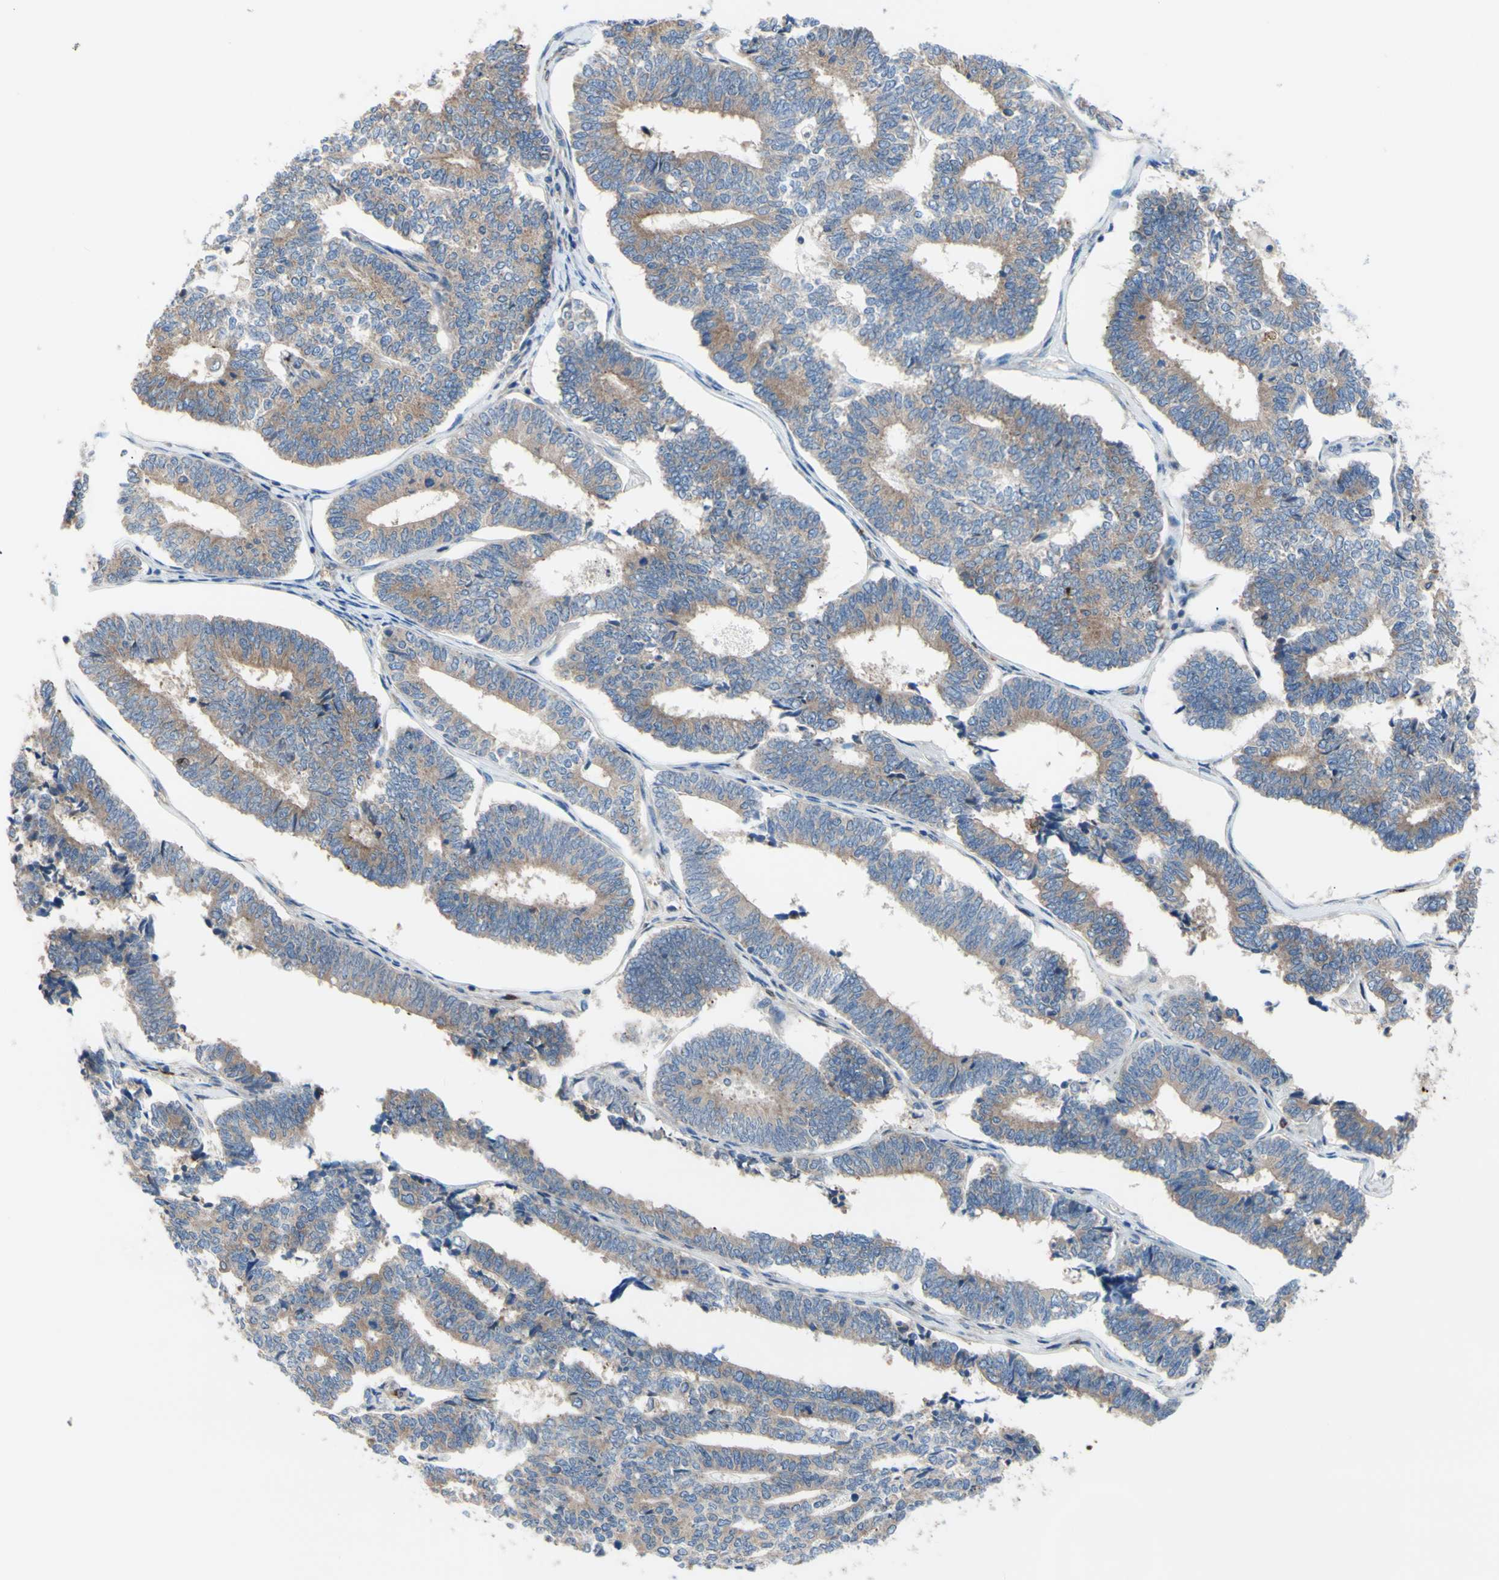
{"staining": {"intensity": "weak", "quantity": ">75%", "location": "cytoplasmic/membranous"}, "tissue": "endometrial cancer", "cell_type": "Tumor cells", "image_type": "cancer", "snomed": [{"axis": "morphology", "description": "Adenocarcinoma, NOS"}, {"axis": "topography", "description": "Endometrium"}], "caption": "Protein analysis of endometrial cancer tissue displays weak cytoplasmic/membranous staining in about >75% of tumor cells. Ihc stains the protein of interest in brown and the nuclei are stained blue.", "gene": "USP9X", "patient": {"sex": "female", "age": 70}}